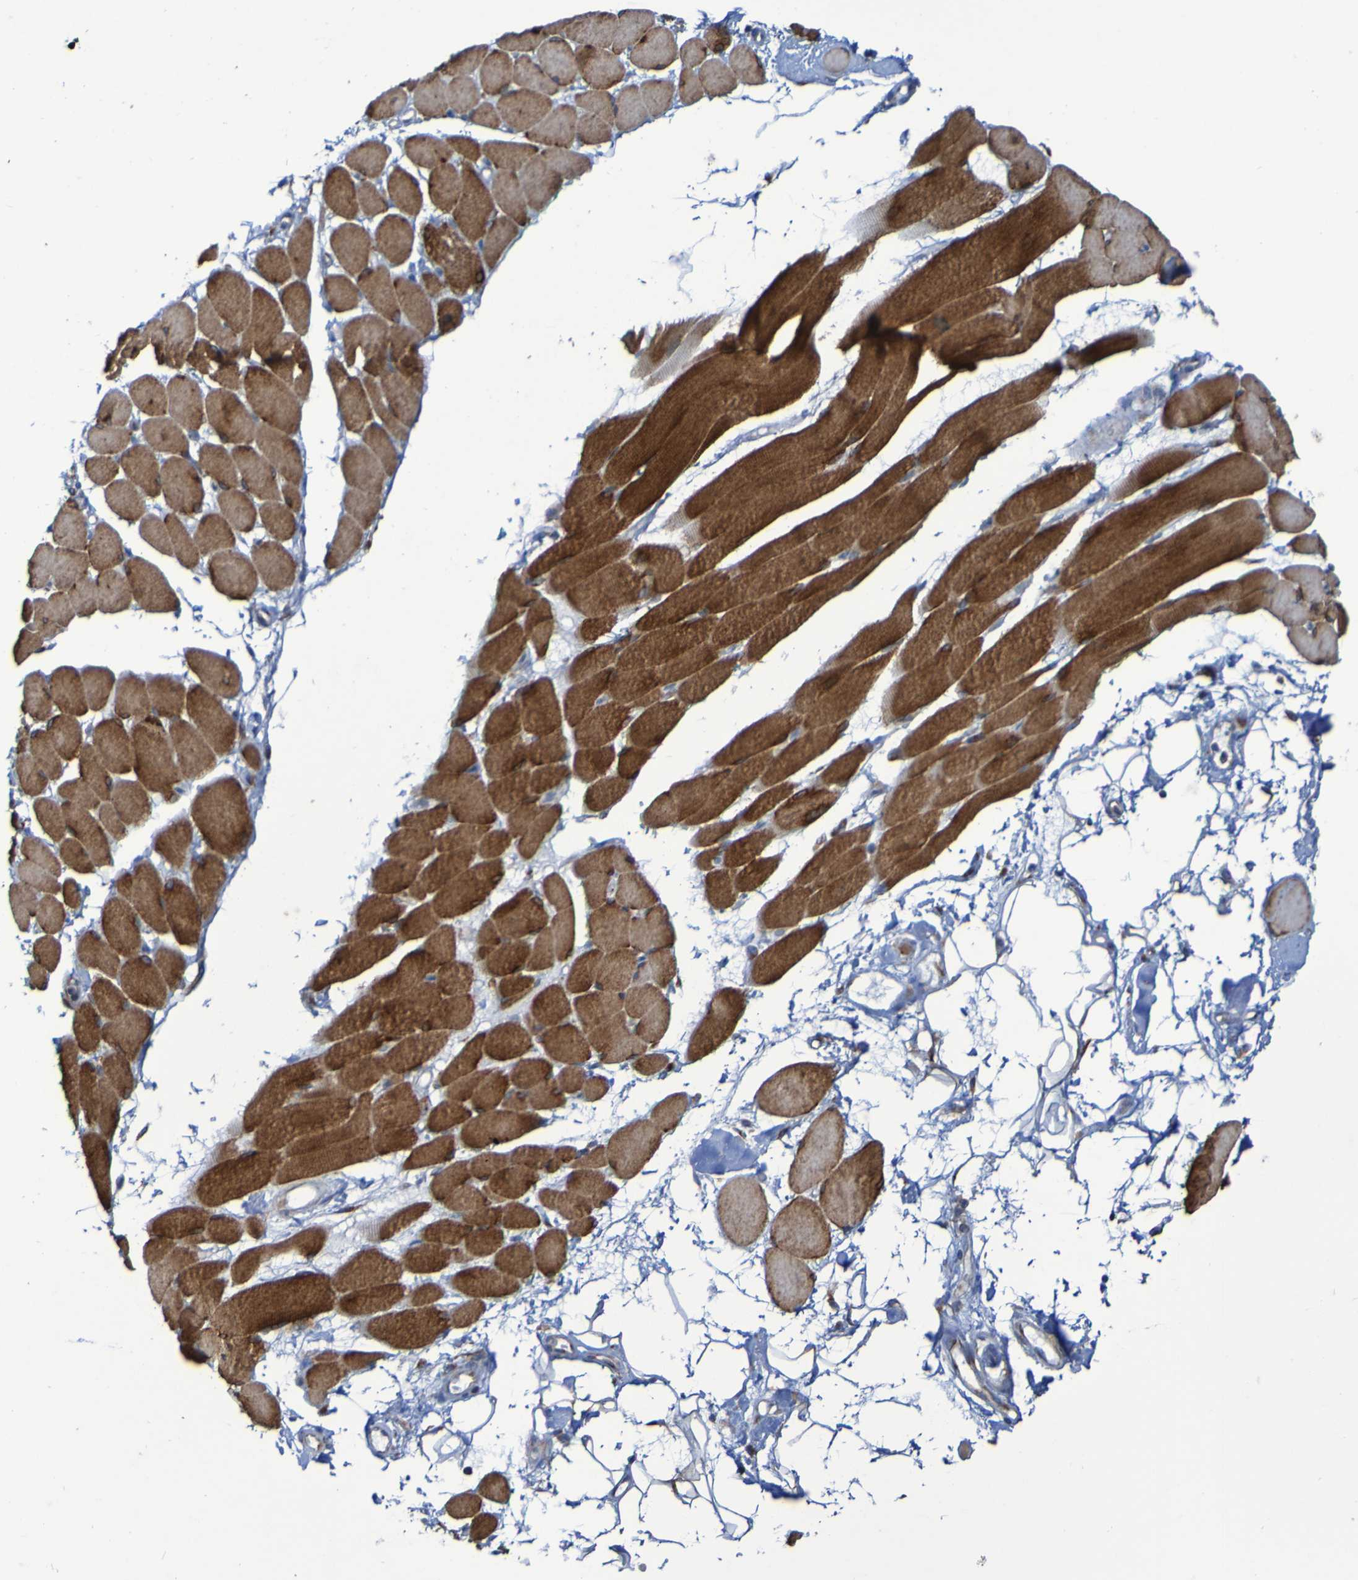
{"staining": {"intensity": "strong", "quantity": ">75%", "location": "cytoplasmic/membranous"}, "tissue": "skeletal muscle", "cell_type": "Myocytes", "image_type": "normal", "snomed": [{"axis": "morphology", "description": "Normal tissue, NOS"}, {"axis": "topography", "description": "Skeletal muscle"}, {"axis": "topography", "description": "Peripheral nerve tissue"}], "caption": "Strong cytoplasmic/membranous expression is present in about >75% of myocytes in normal skeletal muscle.", "gene": "FKBP3", "patient": {"sex": "female", "age": 84}}